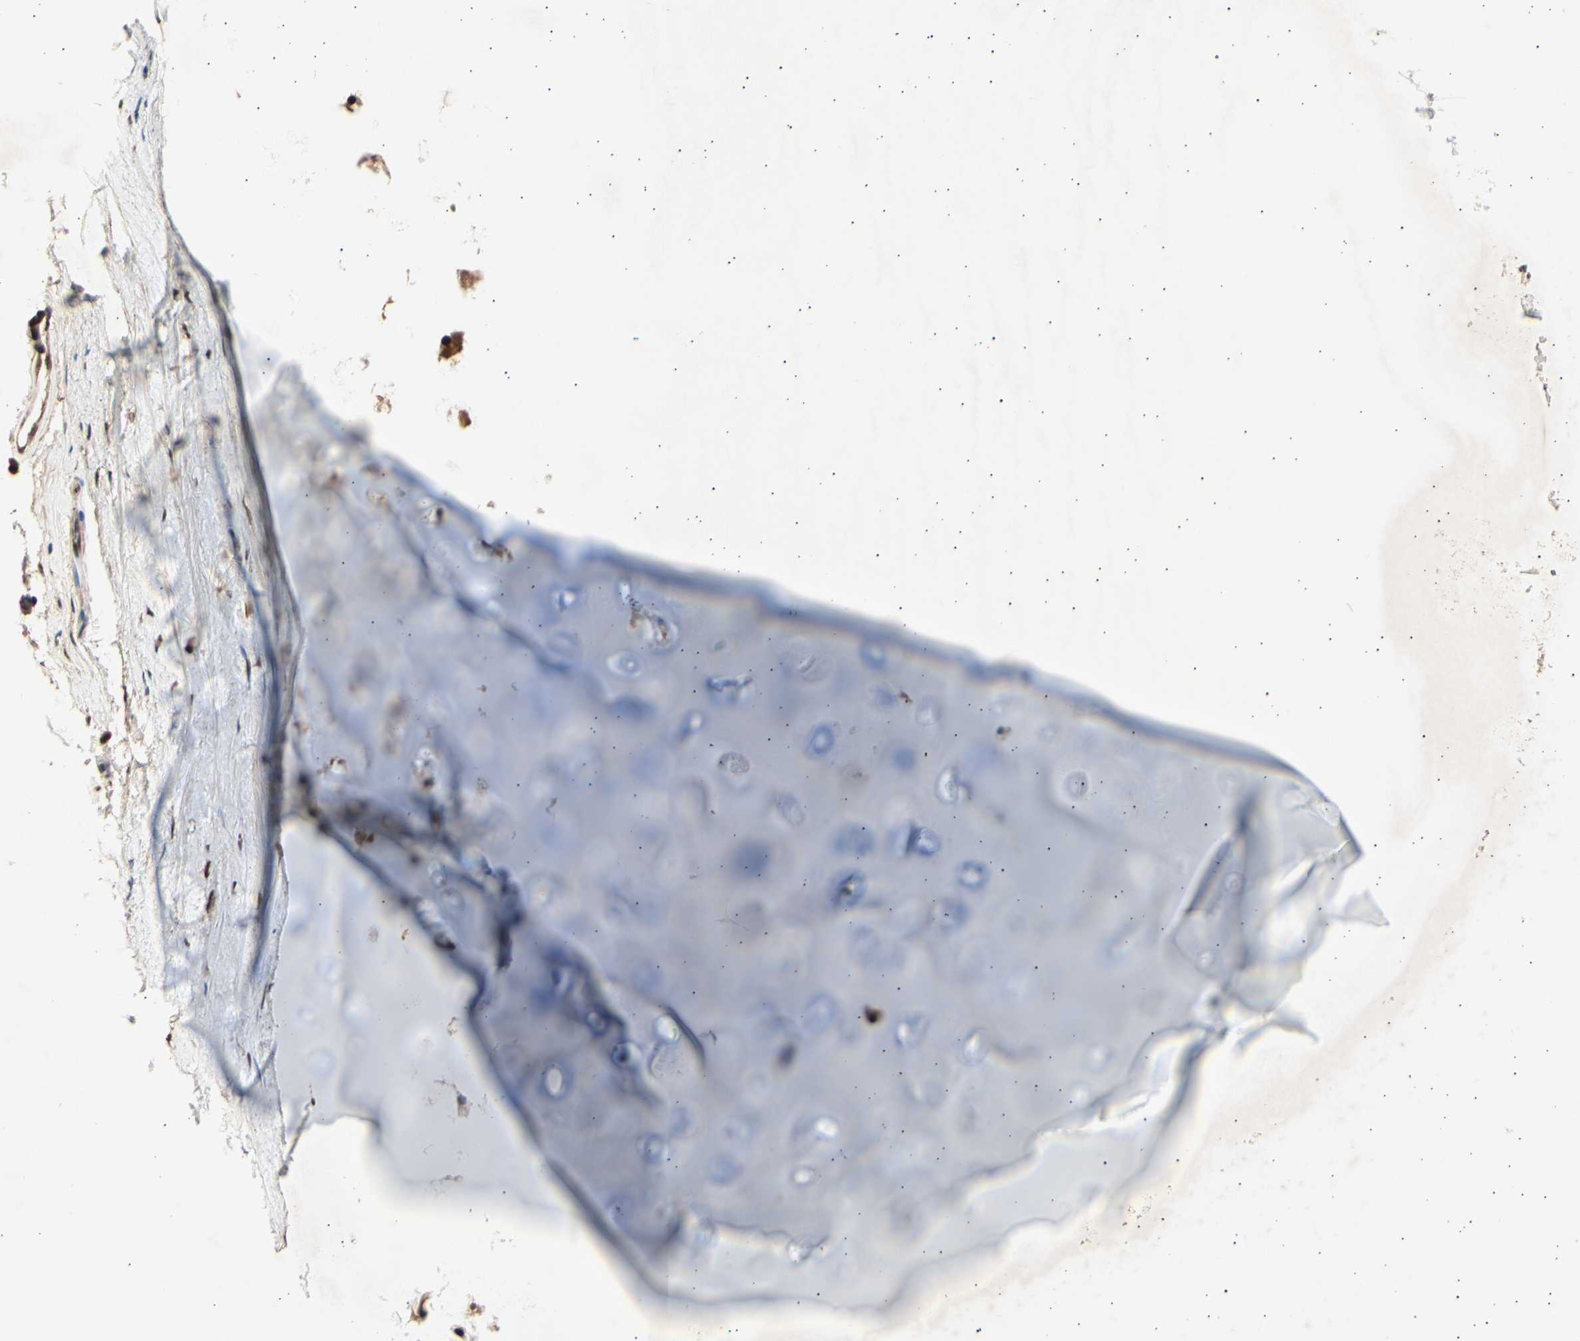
{"staining": {"intensity": "moderate", "quantity": ">75%", "location": "cytoplasmic/membranous,nuclear"}, "tissue": "bronchus", "cell_type": "Respiratory epithelial cells", "image_type": "normal", "snomed": [{"axis": "morphology", "description": "Normal tissue, NOS"}, {"axis": "topography", "description": "Bronchus"}], "caption": "Human bronchus stained for a protein (brown) shows moderate cytoplasmic/membranous,nuclear positive positivity in about >75% of respiratory epithelial cells.", "gene": "PSMD5", "patient": {"sex": "female", "age": 54}}